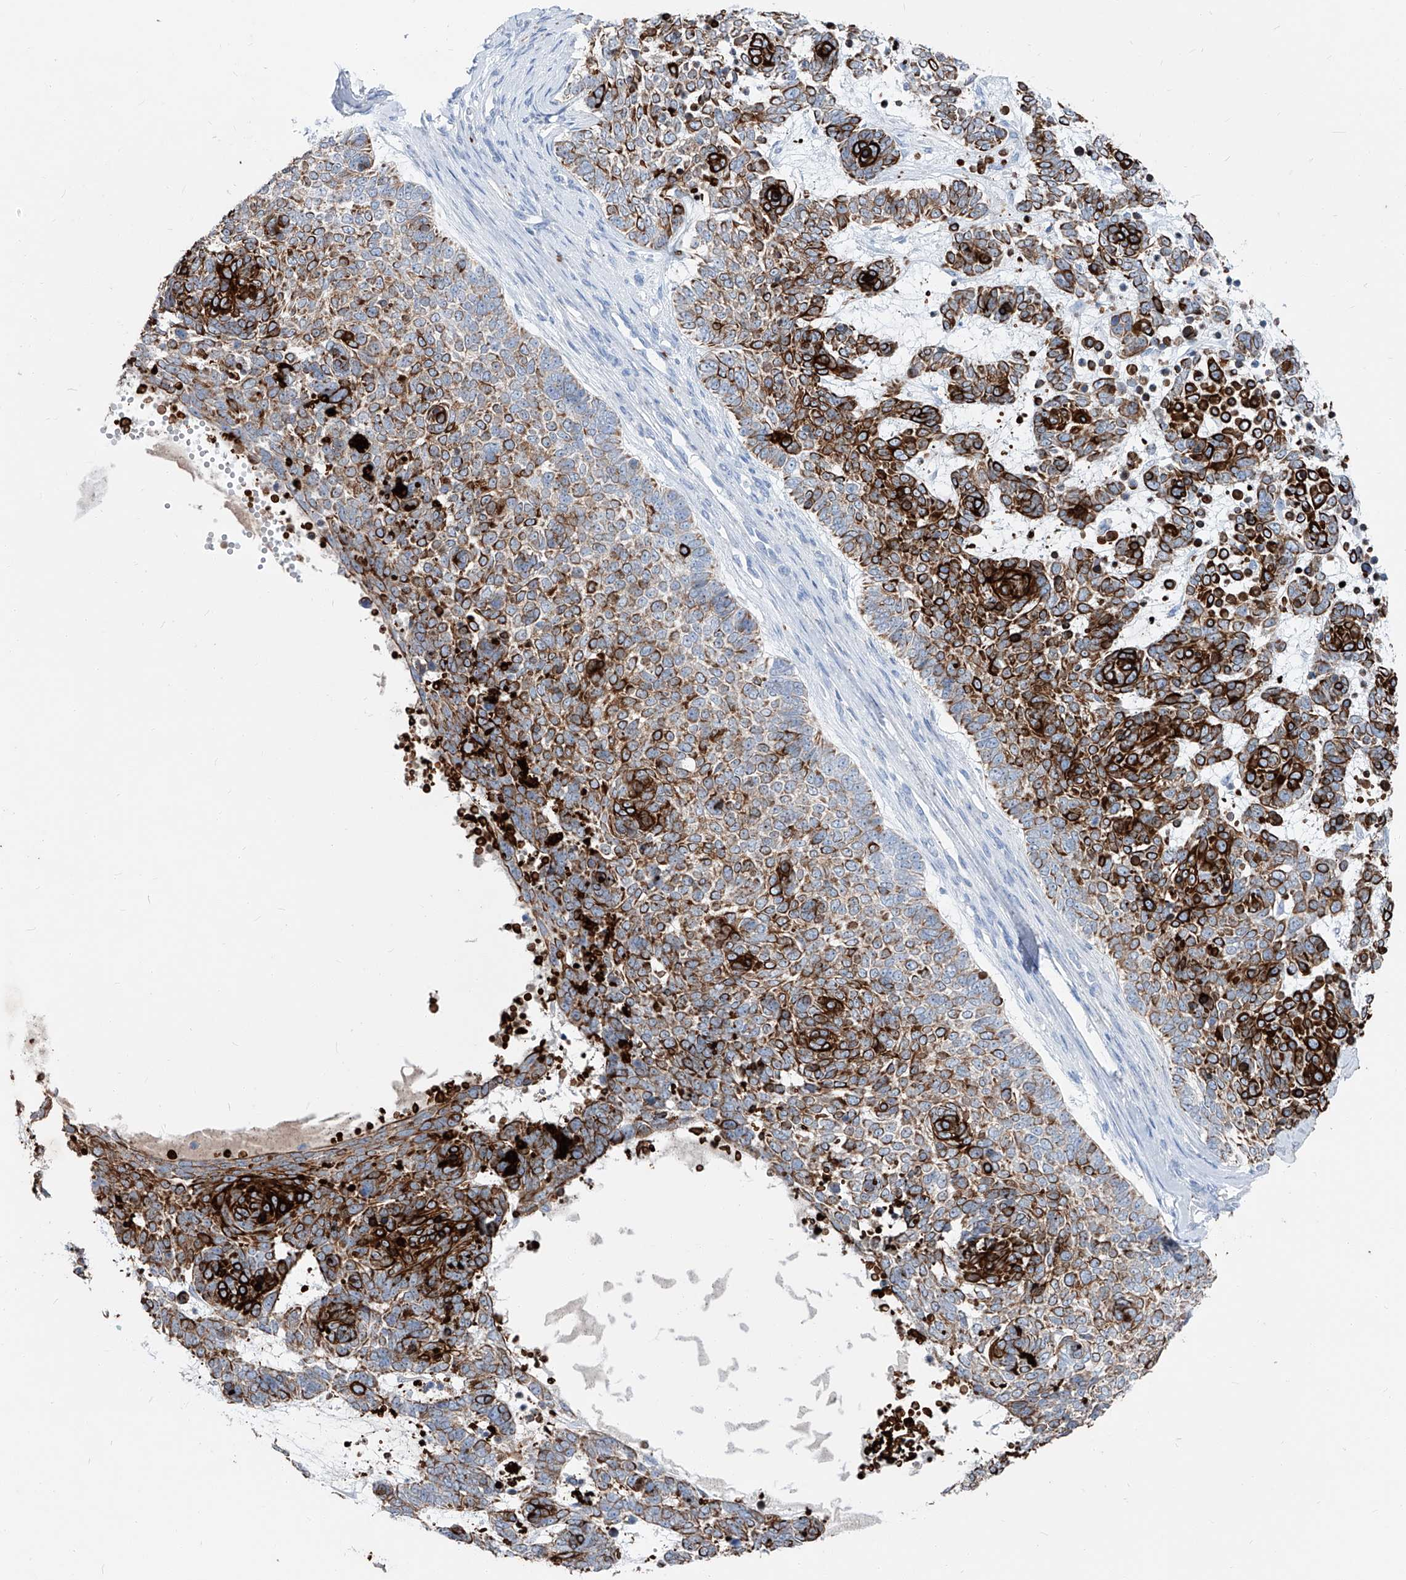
{"staining": {"intensity": "strong", "quantity": ">75%", "location": "cytoplasmic/membranous"}, "tissue": "skin cancer", "cell_type": "Tumor cells", "image_type": "cancer", "snomed": [{"axis": "morphology", "description": "Basal cell carcinoma"}, {"axis": "topography", "description": "Skin"}], "caption": "High-magnification brightfield microscopy of skin basal cell carcinoma stained with DAB (brown) and counterstained with hematoxylin (blue). tumor cells exhibit strong cytoplasmic/membranous staining is seen in approximately>75% of cells.", "gene": "FRS3", "patient": {"sex": "female", "age": 81}}